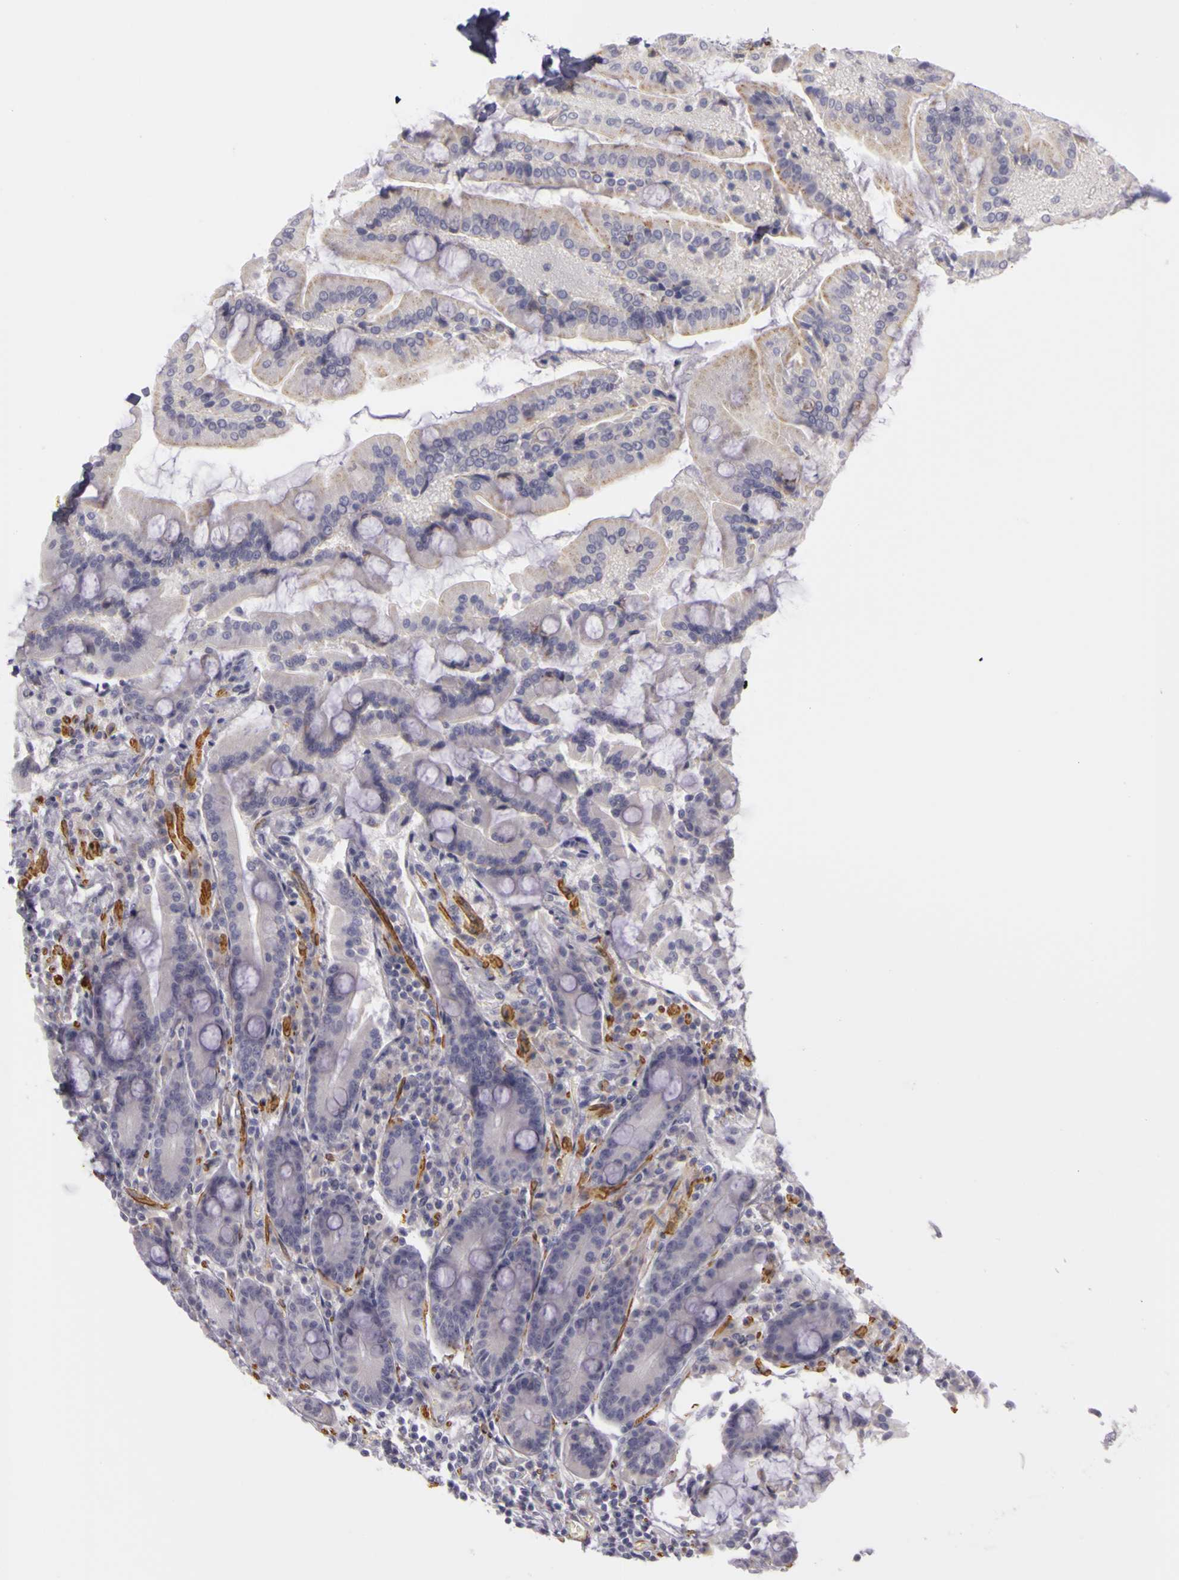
{"staining": {"intensity": "weak", "quantity": ">75%", "location": "cytoplasmic/membranous"}, "tissue": "duodenum", "cell_type": "Glandular cells", "image_type": "normal", "snomed": [{"axis": "morphology", "description": "Normal tissue, NOS"}, {"axis": "topography", "description": "Duodenum"}], "caption": "About >75% of glandular cells in unremarkable duodenum display weak cytoplasmic/membranous protein staining as visualized by brown immunohistochemical staining.", "gene": "CNTN2", "patient": {"sex": "female", "age": 64}}